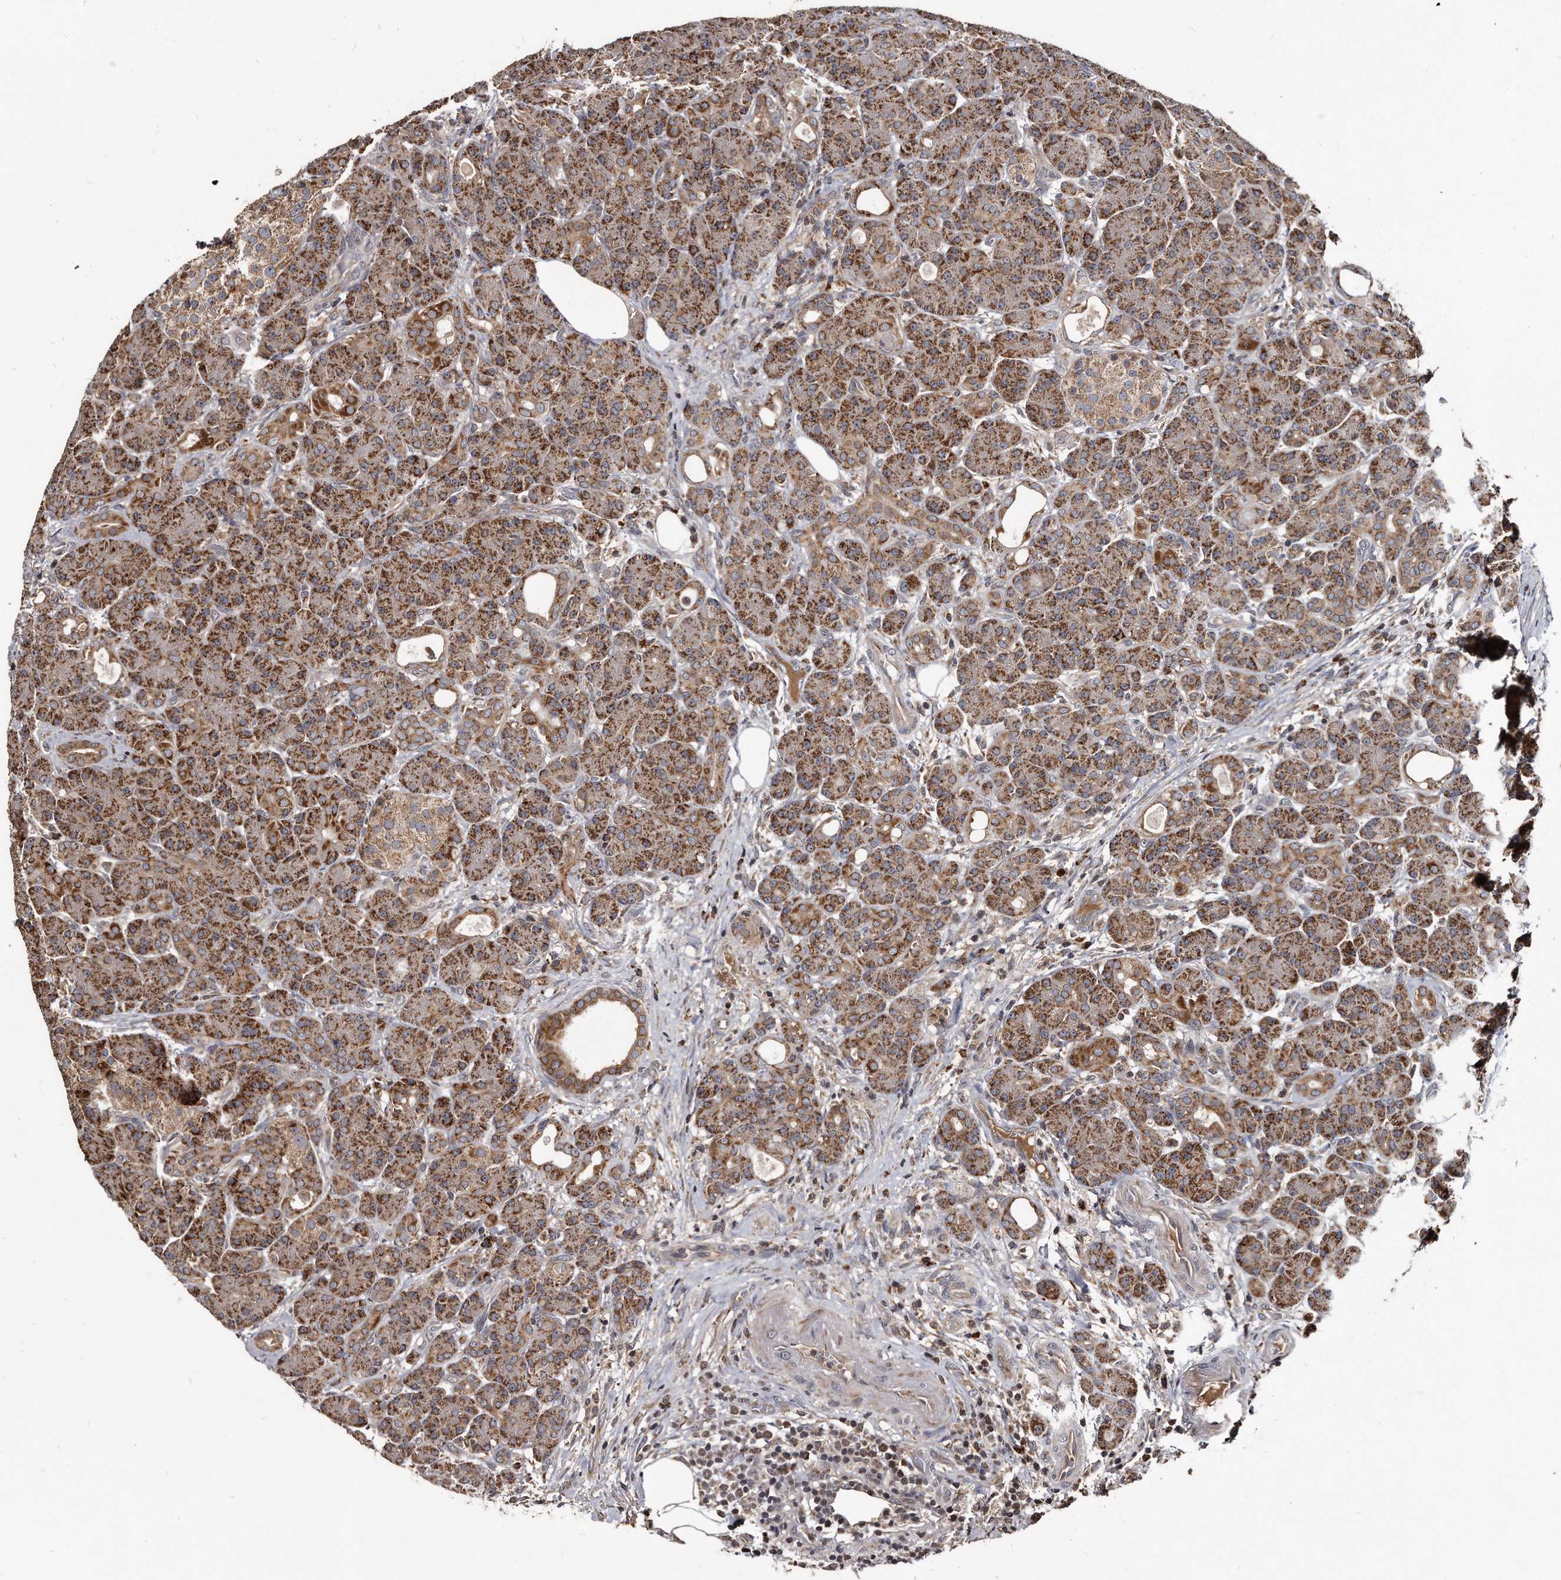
{"staining": {"intensity": "strong", "quantity": ">75%", "location": "cytoplasmic/membranous"}, "tissue": "pancreas", "cell_type": "Exocrine glandular cells", "image_type": "normal", "snomed": [{"axis": "morphology", "description": "Normal tissue, NOS"}, {"axis": "topography", "description": "Pancreas"}], "caption": "Immunohistochemical staining of benign pancreas demonstrates high levels of strong cytoplasmic/membranous staining in approximately >75% of exocrine glandular cells. Ihc stains the protein in brown and the nuclei are stained blue.", "gene": "FAM136A", "patient": {"sex": "male", "age": 63}}